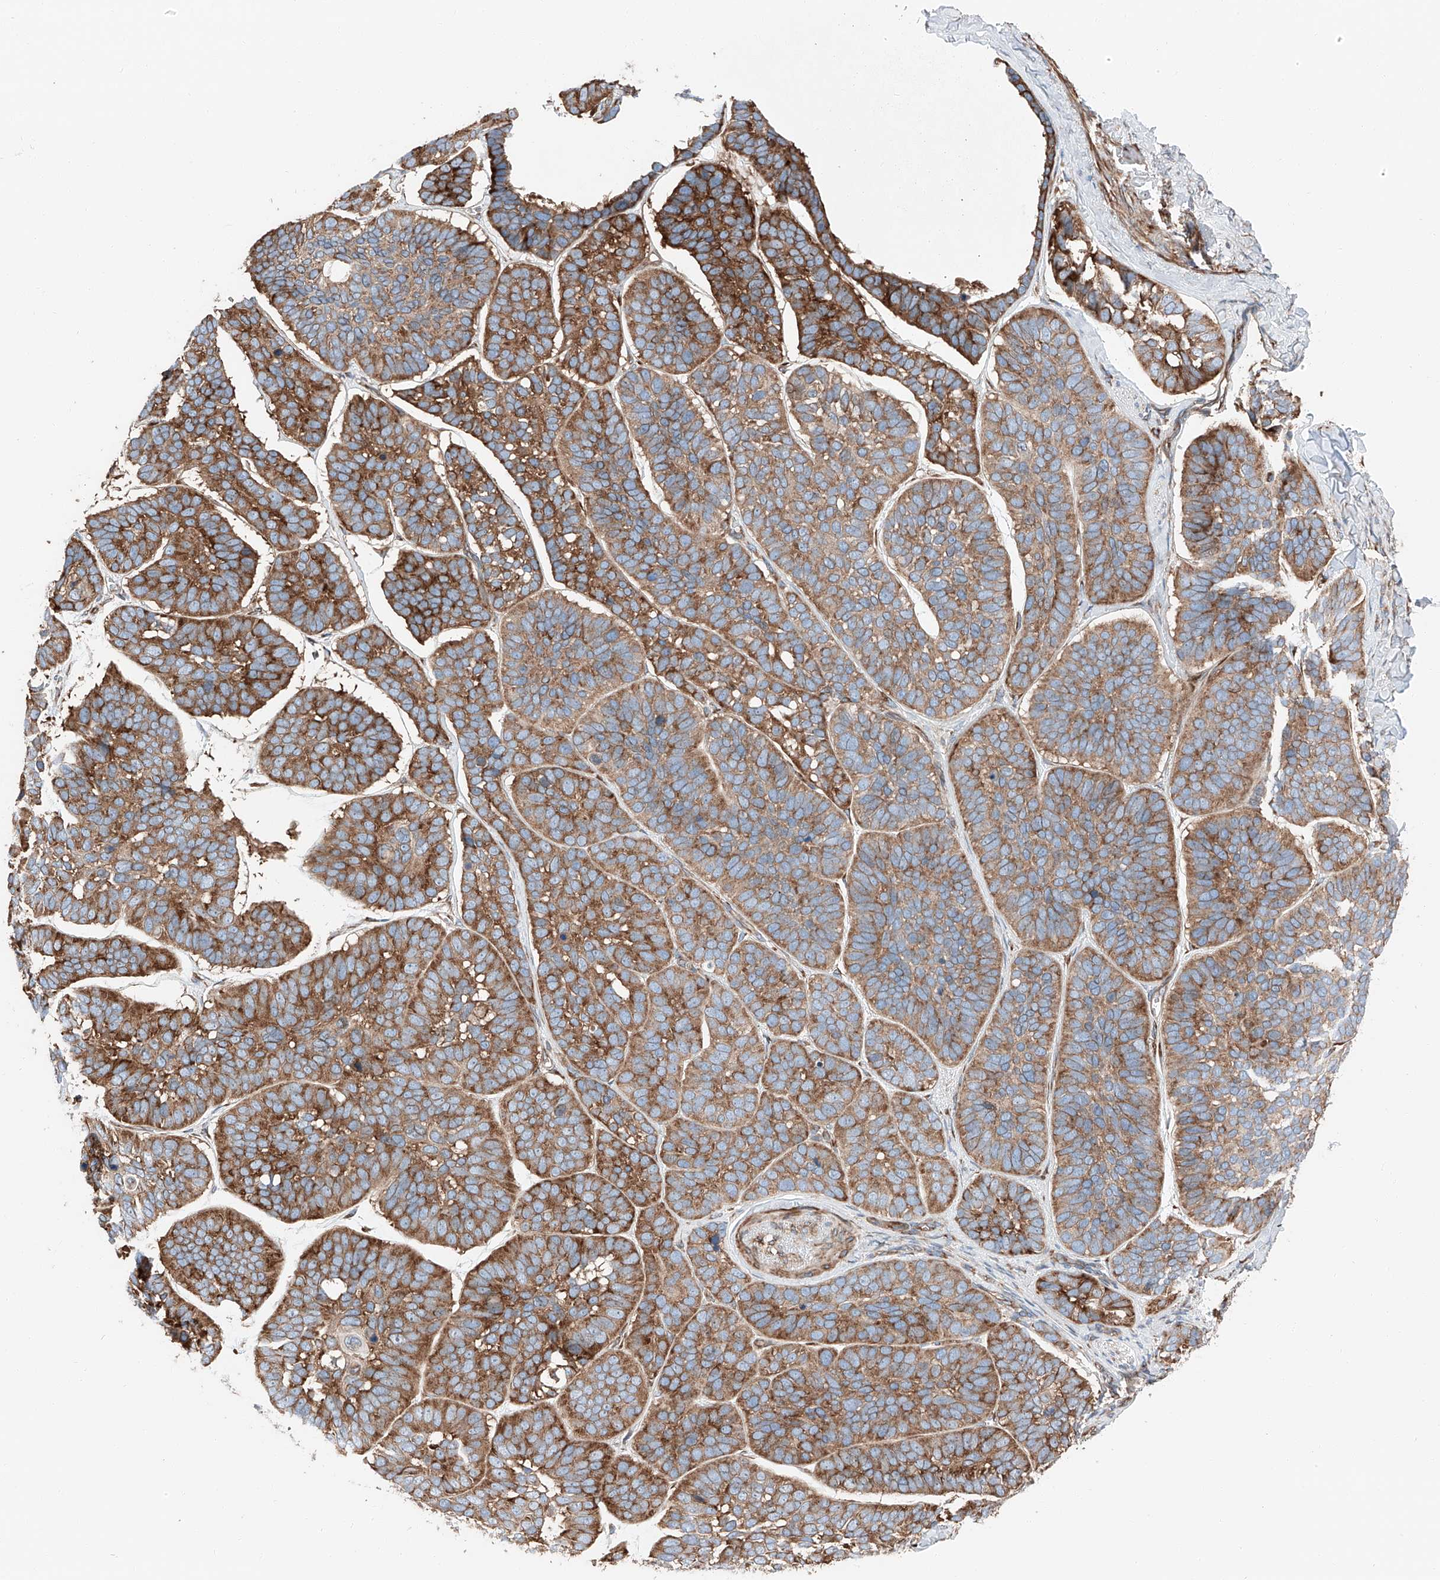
{"staining": {"intensity": "moderate", "quantity": ">75%", "location": "cytoplasmic/membranous"}, "tissue": "skin cancer", "cell_type": "Tumor cells", "image_type": "cancer", "snomed": [{"axis": "morphology", "description": "Basal cell carcinoma"}, {"axis": "topography", "description": "Skin"}], "caption": "Immunohistochemistry (IHC) micrograph of skin cancer stained for a protein (brown), which shows medium levels of moderate cytoplasmic/membranous positivity in approximately >75% of tumor cells.", "gene": "ZC3H15", "patient": {"sex": "male", "age": 62}}